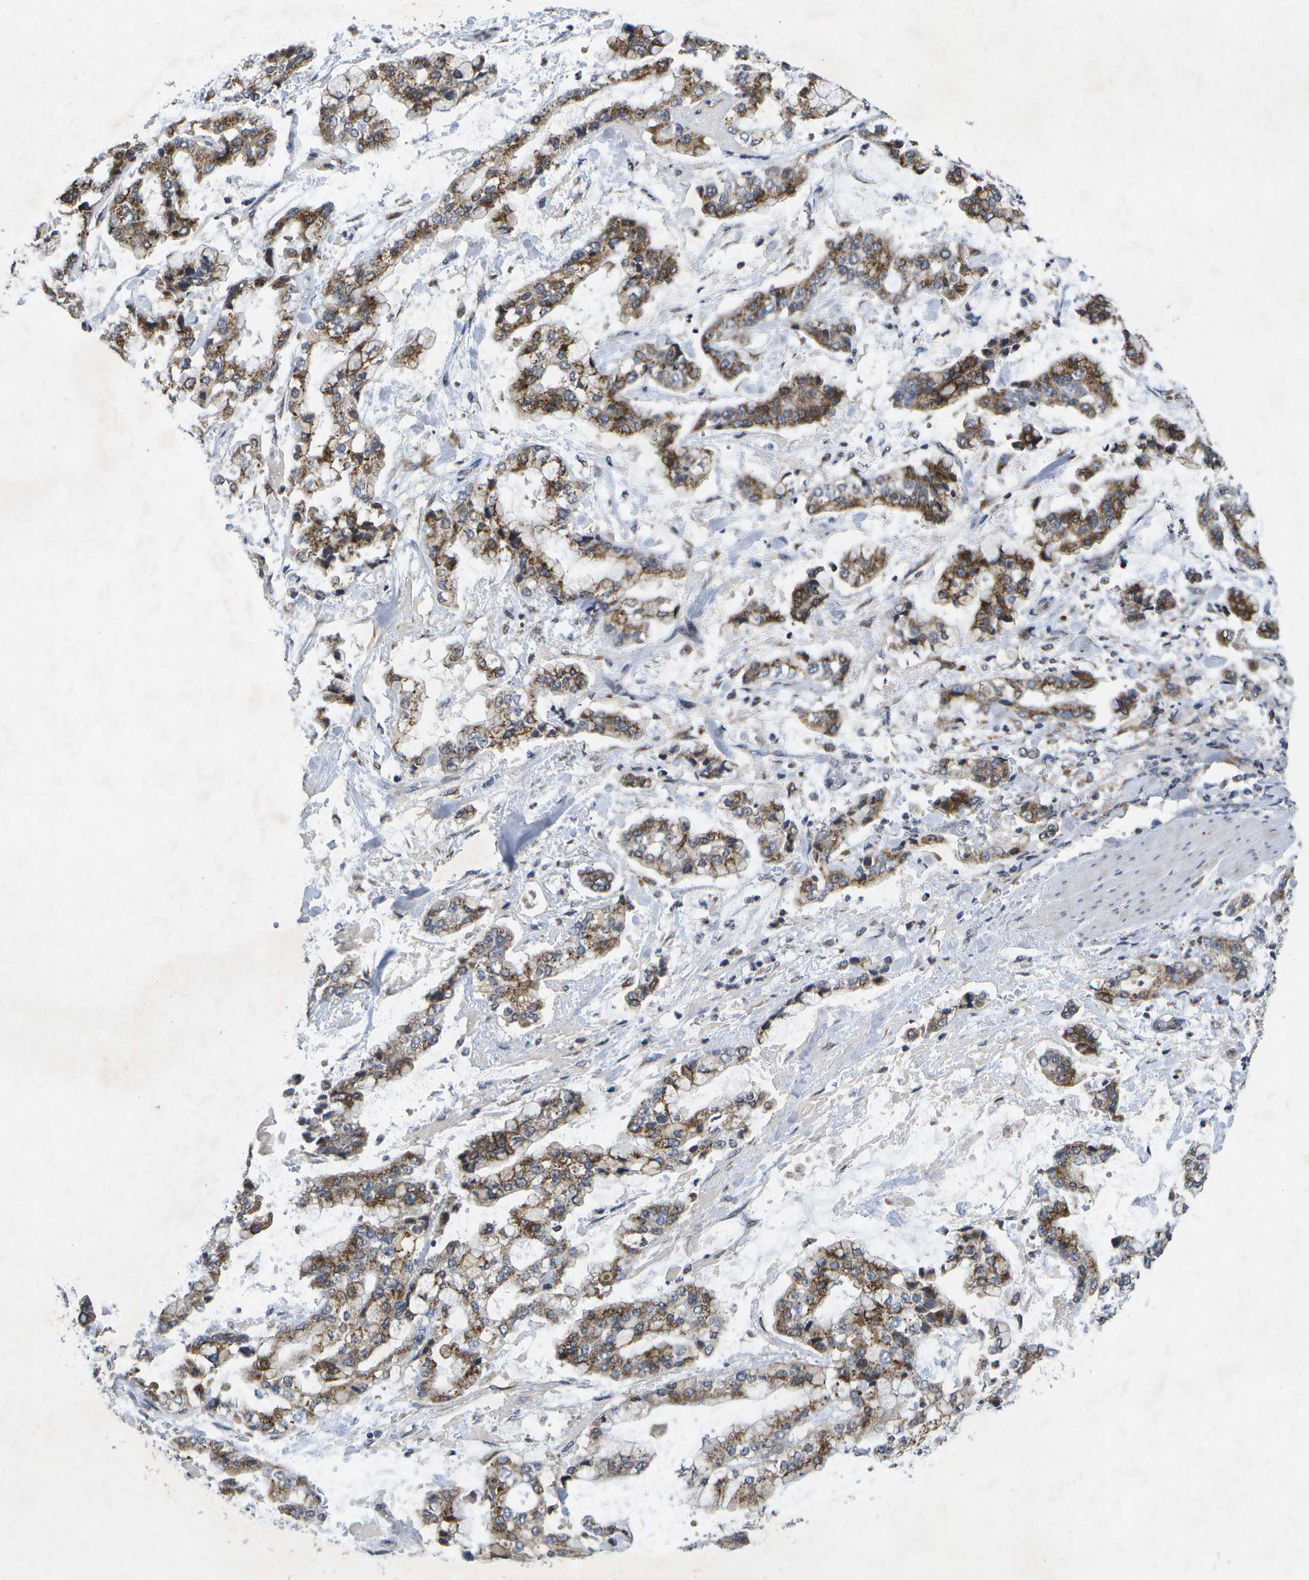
{"staining": {"intensity": "strong", "quantity": ">75%", "location": "cytoplasmic/membranous"}, "tissue": "stomach cancer", "cell_type": "Tumor cells", "image_type": "cancer", "snomed": [{"axis": "morphology", "description": "Normal tissue, NOS"}, {"axis": "morphology", "description": "Adenocarcinoma, NOS"}, {"axis": "topography", "description": "Stomach, upper"}, {"axis": "topography", "description": "Stomach"}], "caption": "Adenocarcinoma (stomach) stained with DAB immunohistochemistry (IHC) displays high levels of strong cytoplasmic/membranous expression in about >75% of tumor cells.", "gene": "KDELR1", "patient": {"sex": "male", "age": 76}}